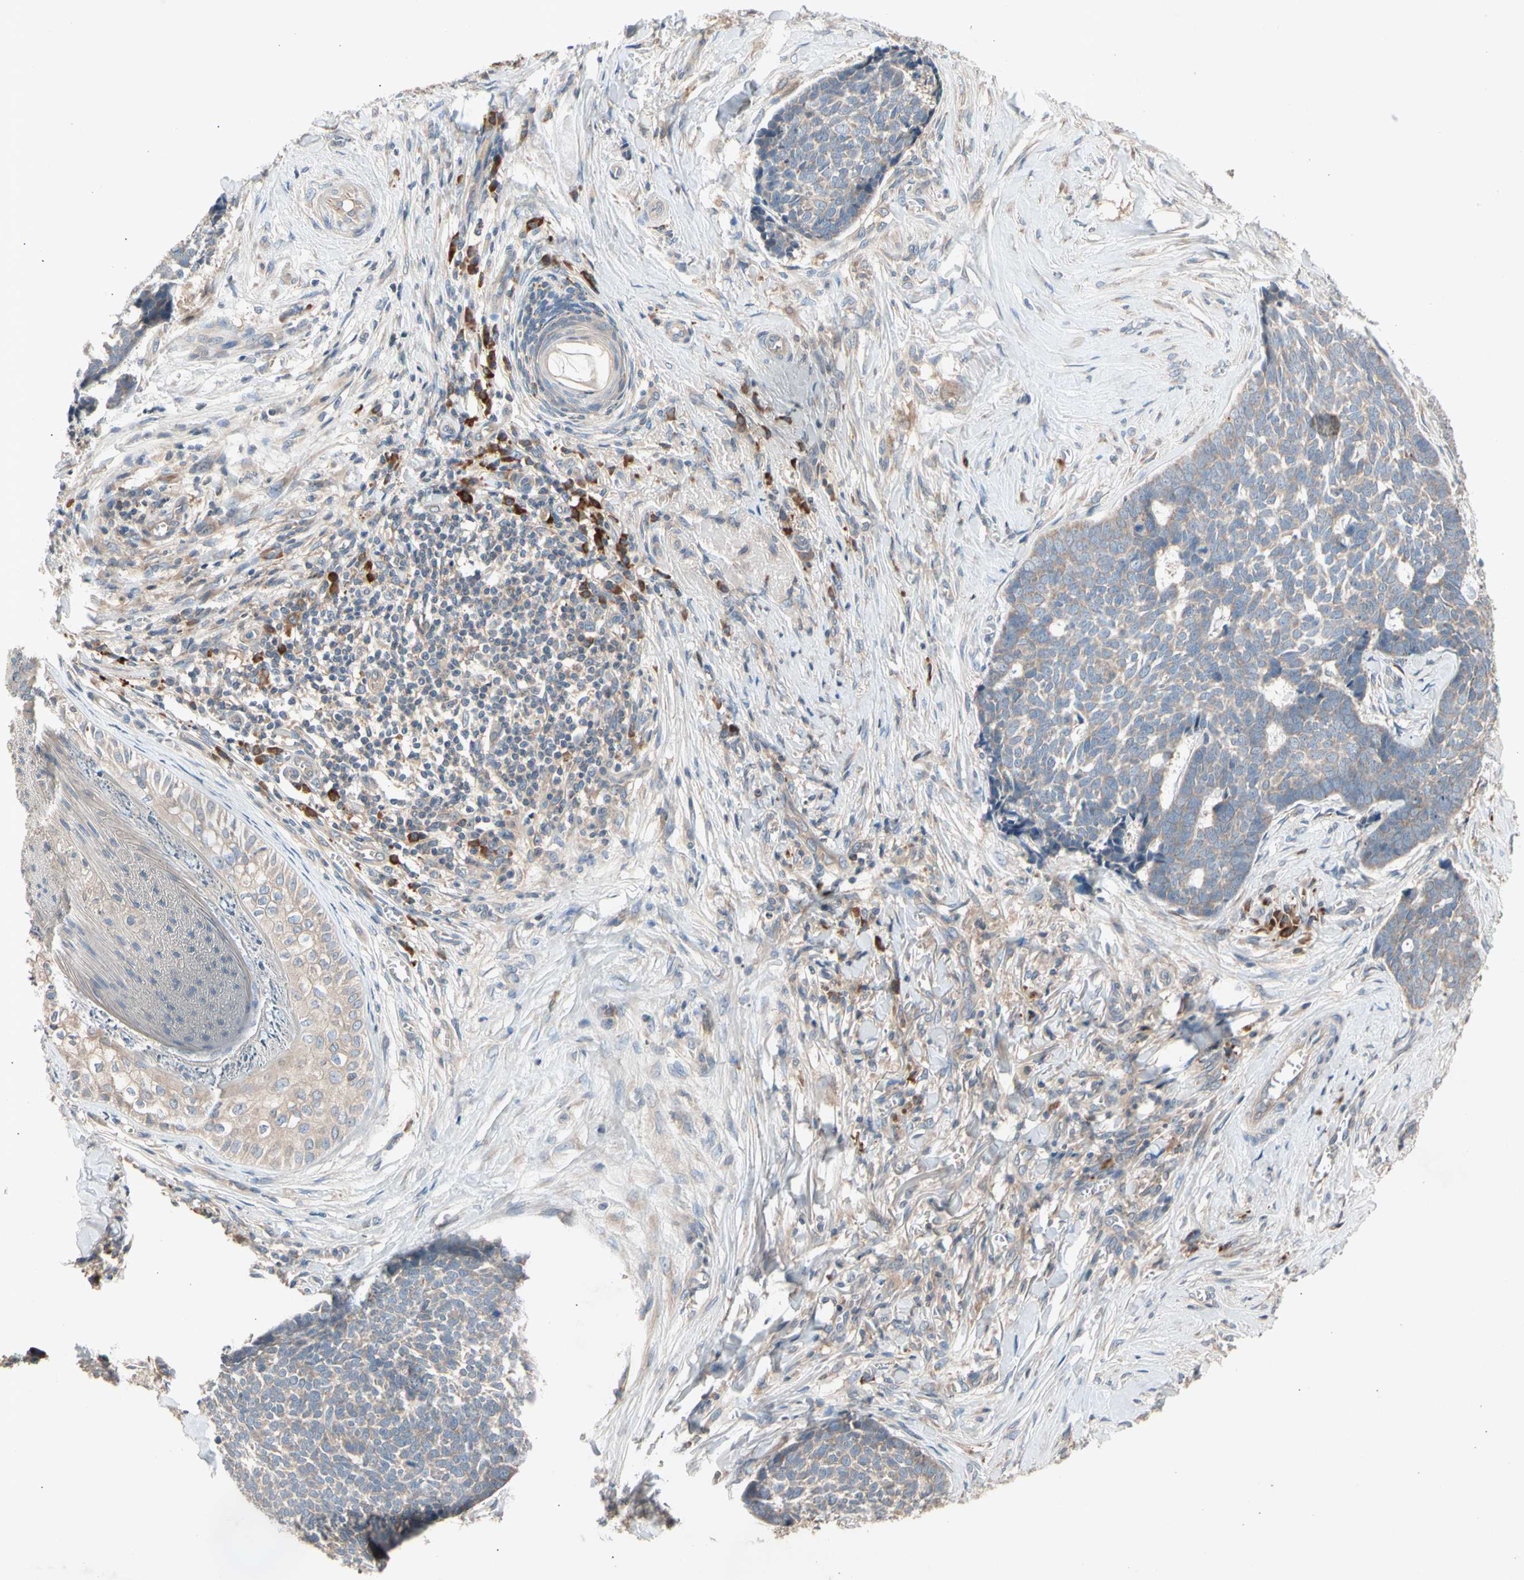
{"staining": {"intensity": "weak", "quantity": ">75%", "location": "cytoplasmic/membranous"}, "tissue": "skin cancer", "cell_type": "Tumor cells", "image_type": "cancer", "snomed": [{"axis": "morphology", "description": "Basal cell carcinoma"}, {"axis": "topography", "description": "Skin"}], "caption": "Tumor cells show low levels of weak cytoplasmic/membranous staining in about >75% of cells in basal cell carcinoma (skin).", "gene": "PRDX4", "patient": {"sex": "male", "age": 84}}